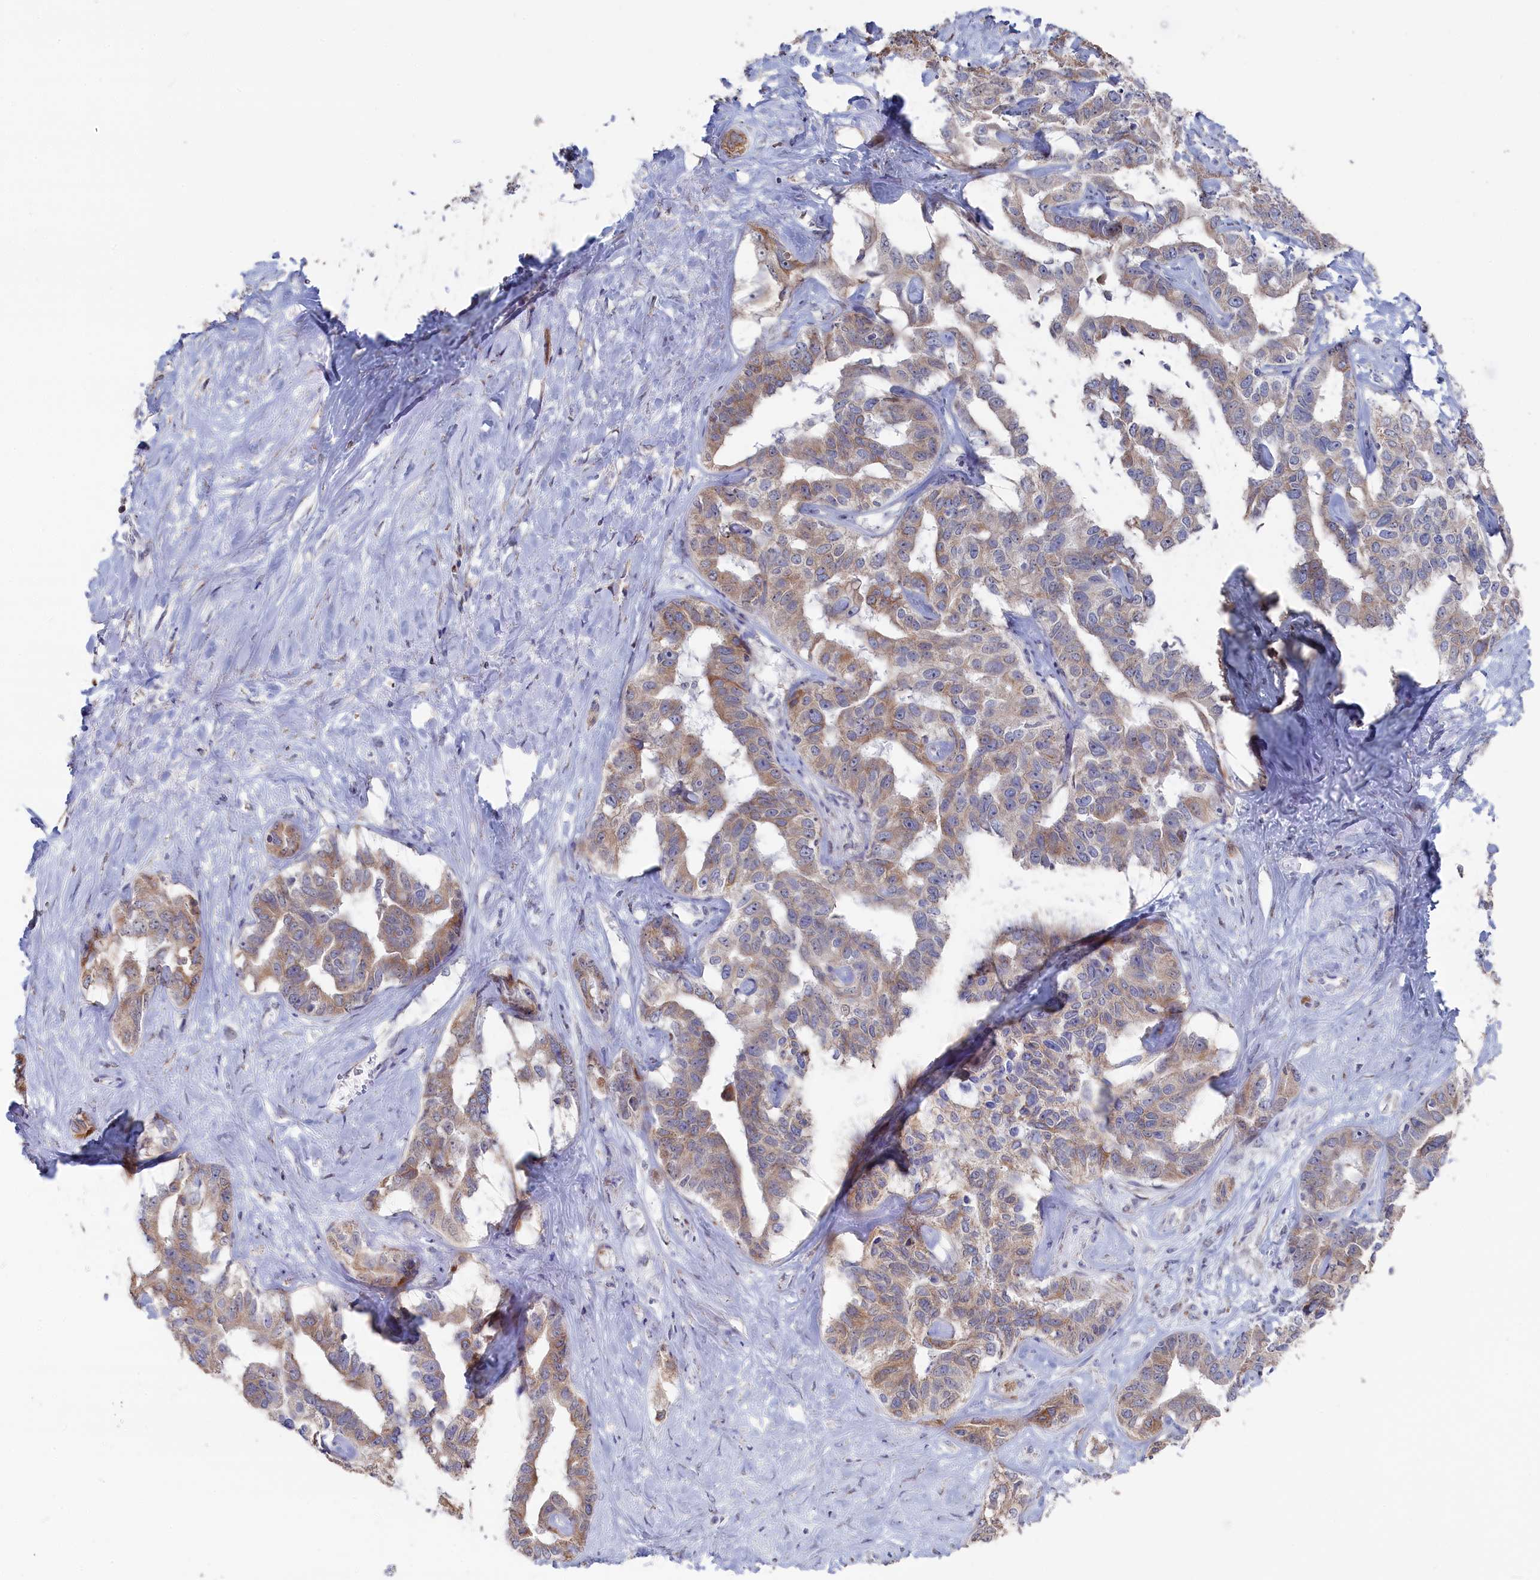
{"staining": {"intensity": "weak", "quantity": ">75%", "location": "cytoplasmic/membranous"}, "tissue": "liver cancer", "cell_type": "Tumor cells", "image_type": "cancer", "snomed": [{"axis": "morphology", "description": "Cholangiocarcinoma"}, {"axis": "topography", "description": "Liver"}], "caption": "IHC image of neoplastic tissue: liver cancer stained using IHC displays low levels of weak protein expression localized specifically in the cytoplasmic/membranous of tumor cells, appearing as a cytoplasmic/membranous brown color.", "gene": "SEMG2", "patient": {"sex": "male", "age": 59}}